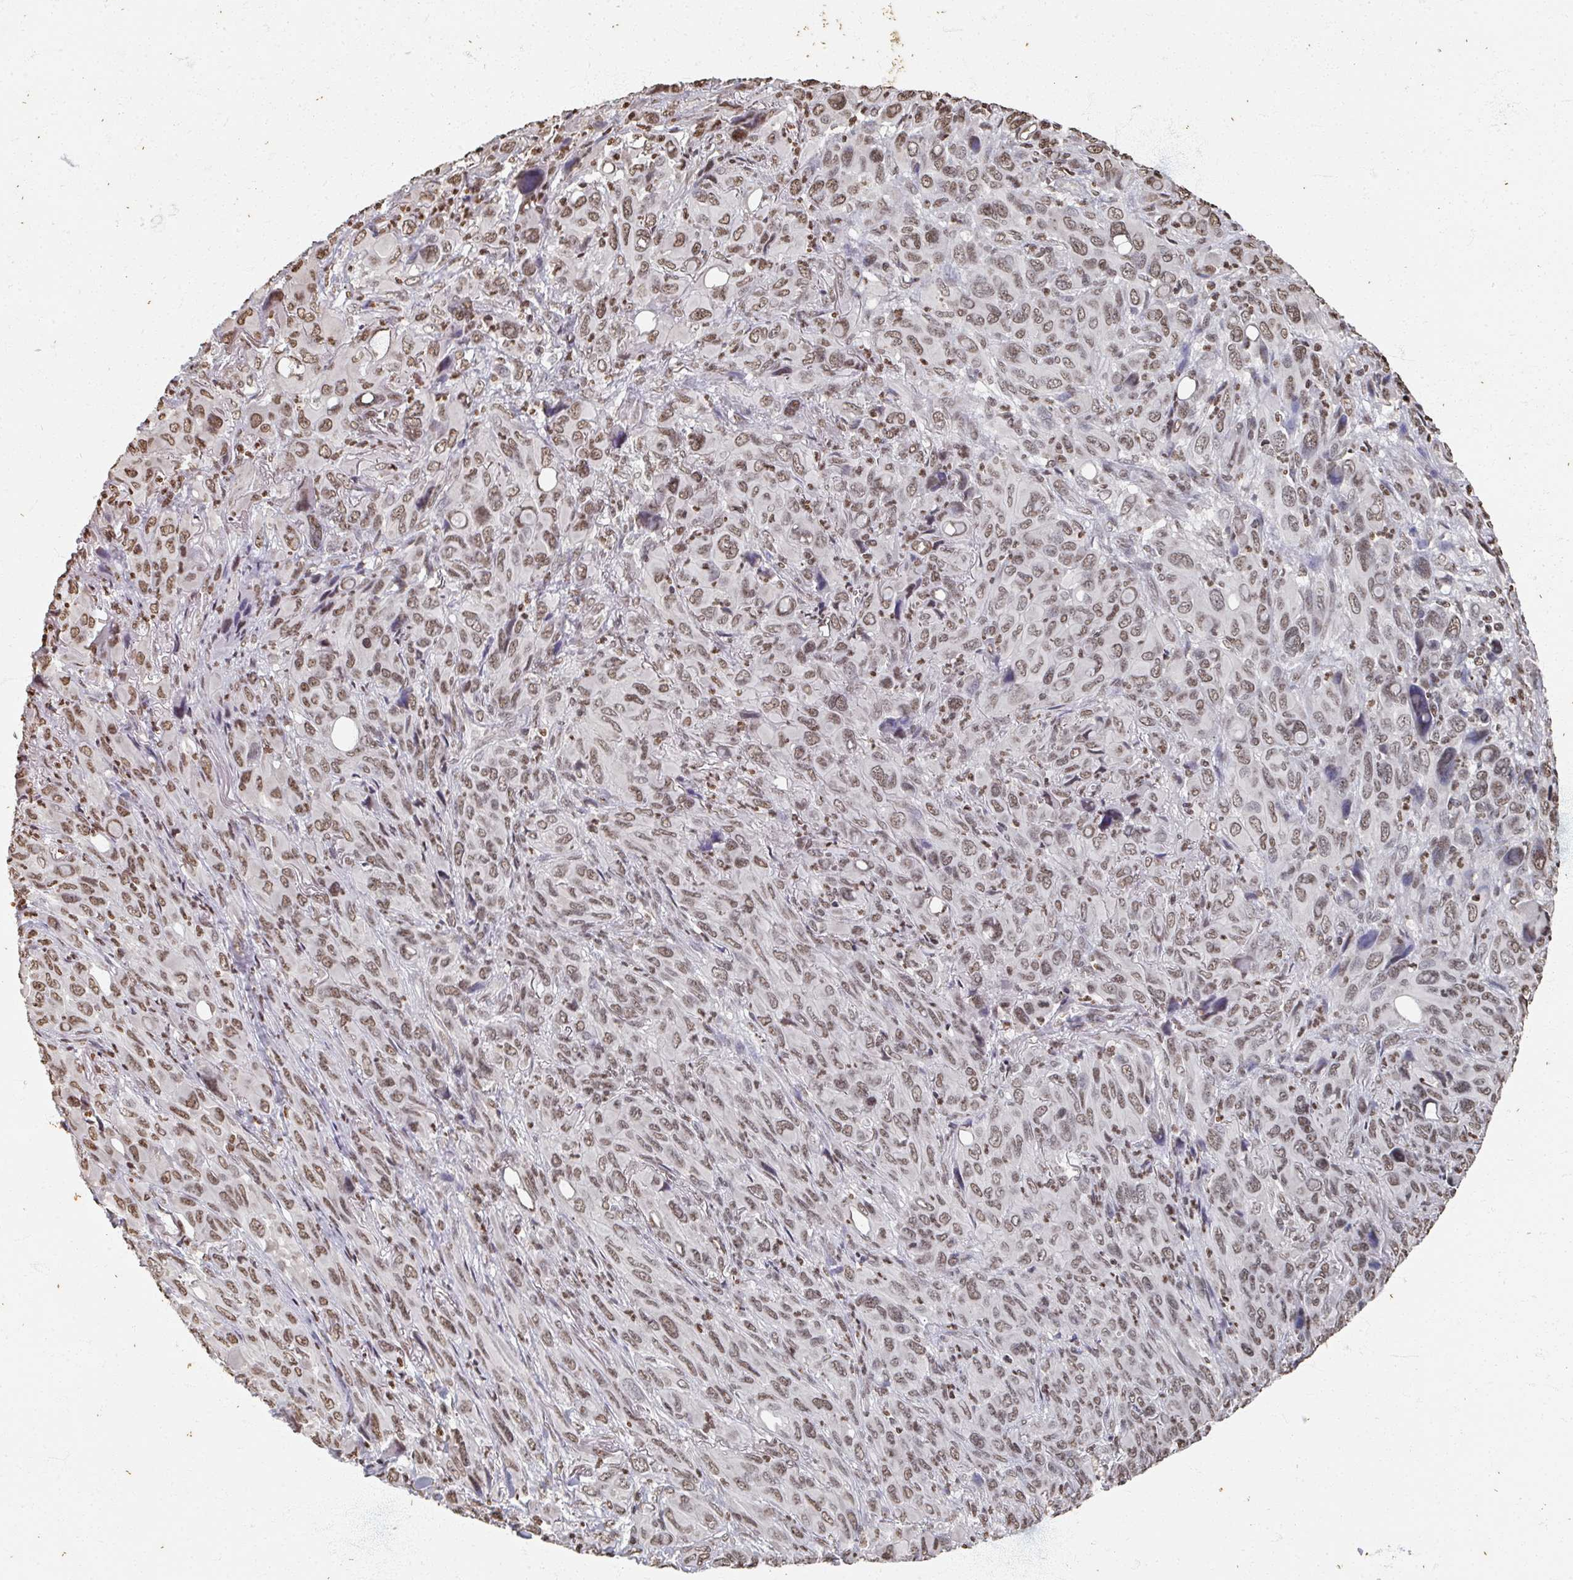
{"staining": {"intensity": "moderate", "quantity": ">75%", "location": "nuclear"}, "tissue": "melanoma", "cell_type": "Tumor cells", "image_type": "cancer", "snomed": [{"axis": "morphology", "description": "Malignant melanoma, Metastatic site"}, {"axis": "topography", "description": "Lung"}], "caption": "A high-resolution image shows immunohistochemistry staining of melanoma, which exhibits moderate nuclear staining in approximately >75% of tumor cells. The staining was performed using DAB, with brown indicating positive protein expression. Nuclei are stained blue with hematoxylin.", "gene": "DCUN1D5", "patient": {"sex": "male", "age": 48}}